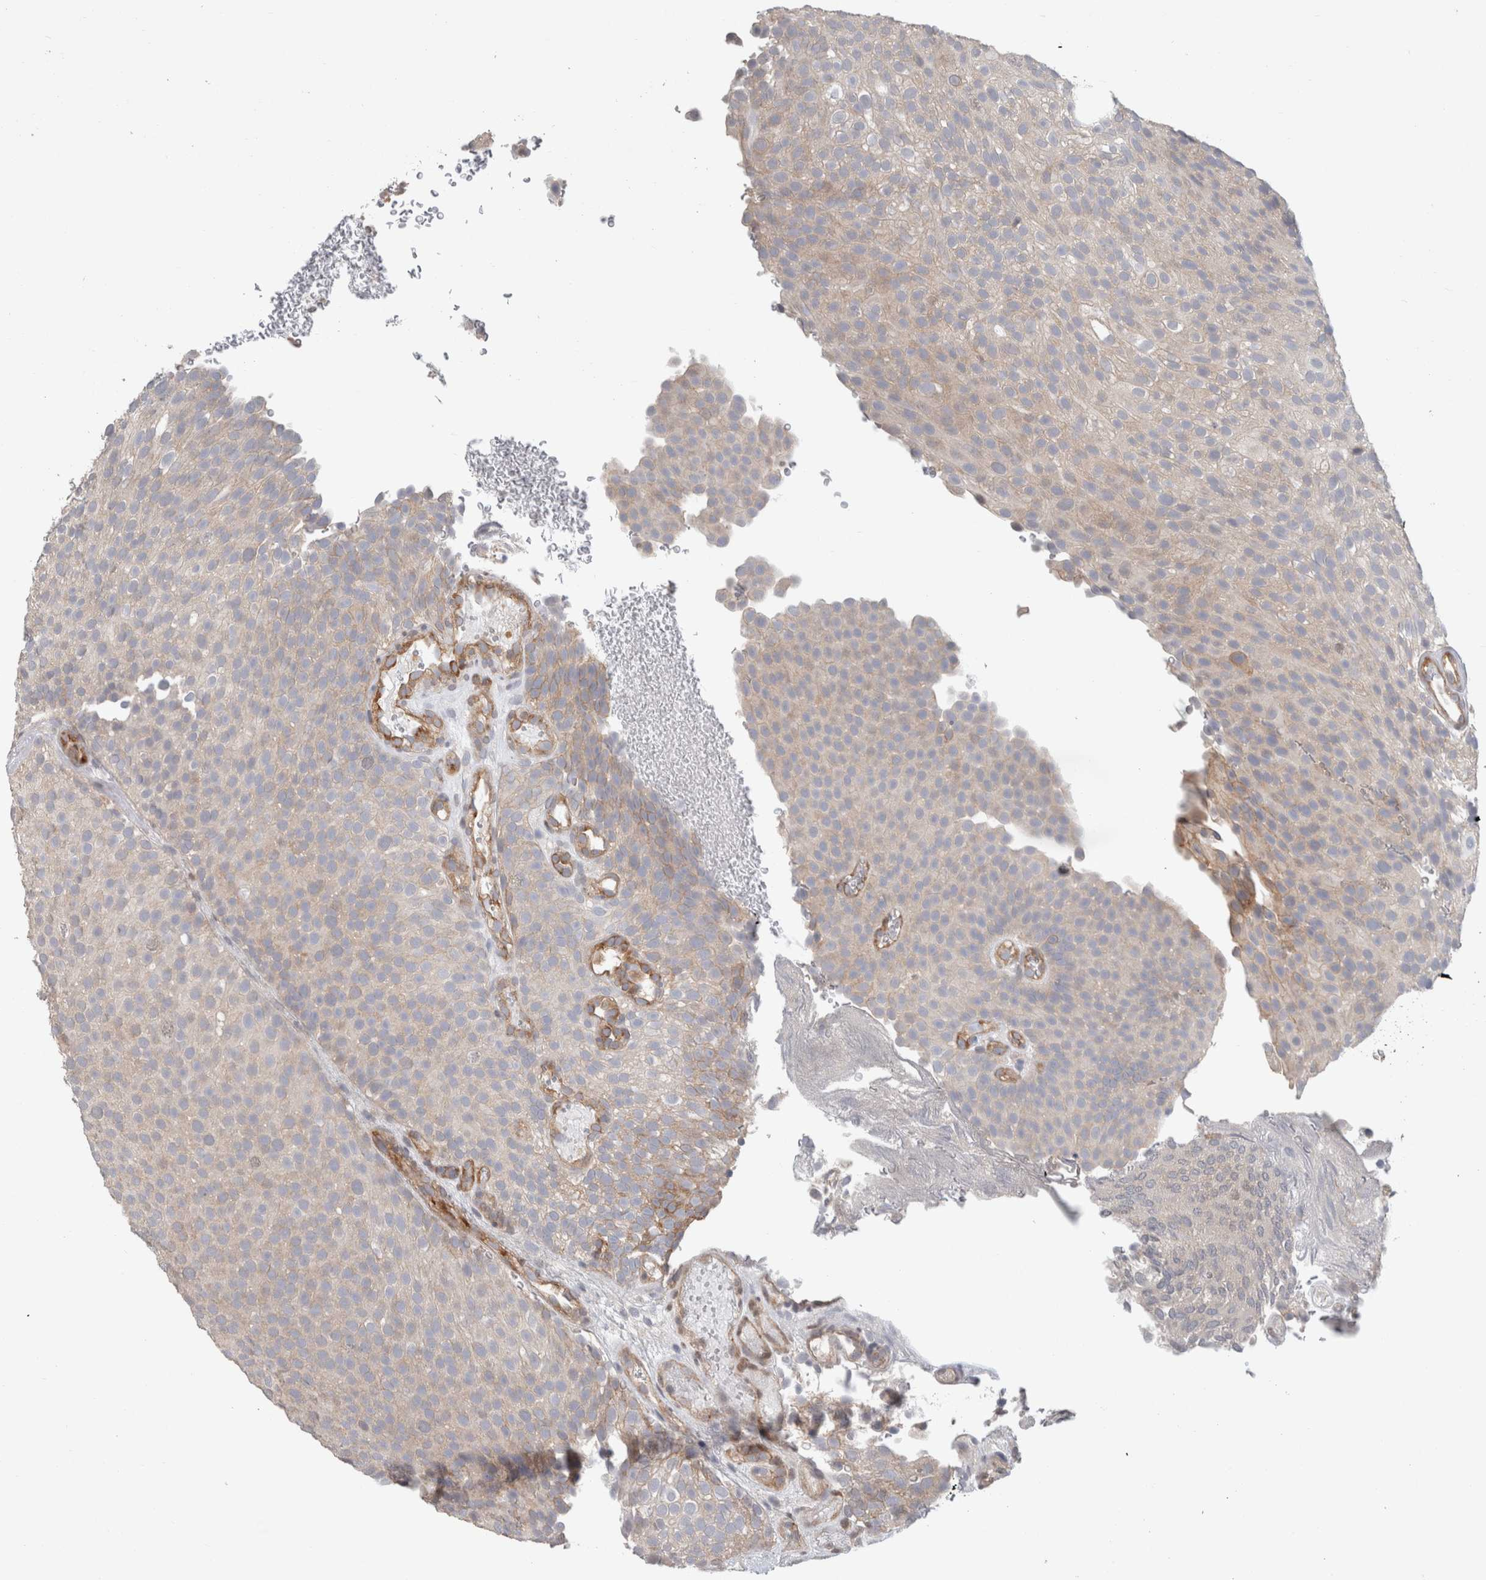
{"staining": {"intensity": "weak", "quantity": "<25%", "location": "cytoplasmic/membranous"}, "tissue": "urothelial cancer", "cell_type": "Tumor cells", "image_type": "cancer", "snomed": [{"axis": "morphology", "description": "Urothelial carcinoma, Low grade"}, {"axis": "topography", "description": "Urinary bladder"}], "caption": "Micrograph shows no significant protein expression in tumor cells of low-grade urothelial carcinoma.", "gene": "RASAL2", "patient": {"sex": "male", "age": 78}}